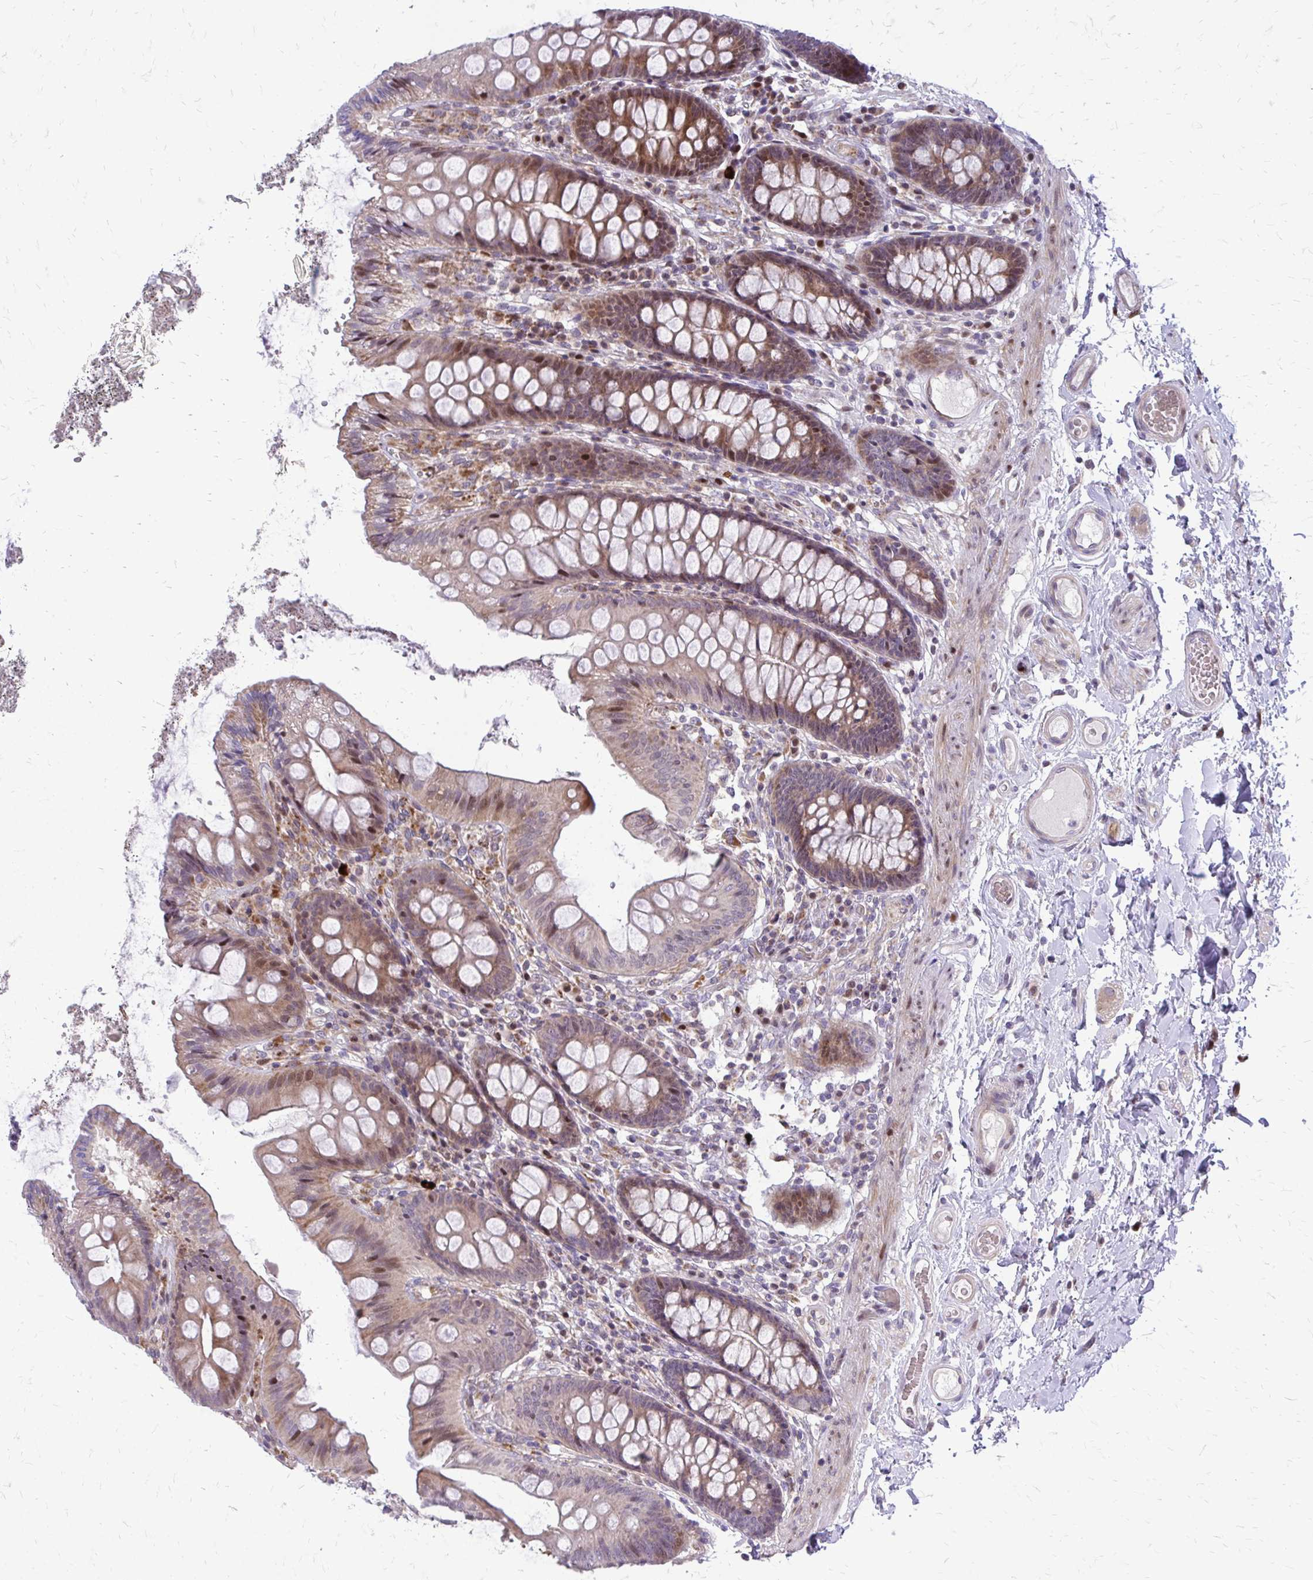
{"staining": {"intensity": "weak", "quantity": ">75%", "location": "cytoplasmic/membranous"}, "tissue": "colon", "cell_type": "Endothelial cells", "image_type": "normal", "snomed": [{"axis": "morphology", "description": "Normal tissue, NOS"}, {"axis": "topography", "description": "Colon"}], "caption": "The image demonstrates staining of unremarkable colon, revealing weak cytoplasmic/membranous protein staining (brown color) within endothelial cells. (IHC, brightfield microscopy, high magnification).", "gene": "PPDPFL", "patient": {"sex": "male", "age": 84}}